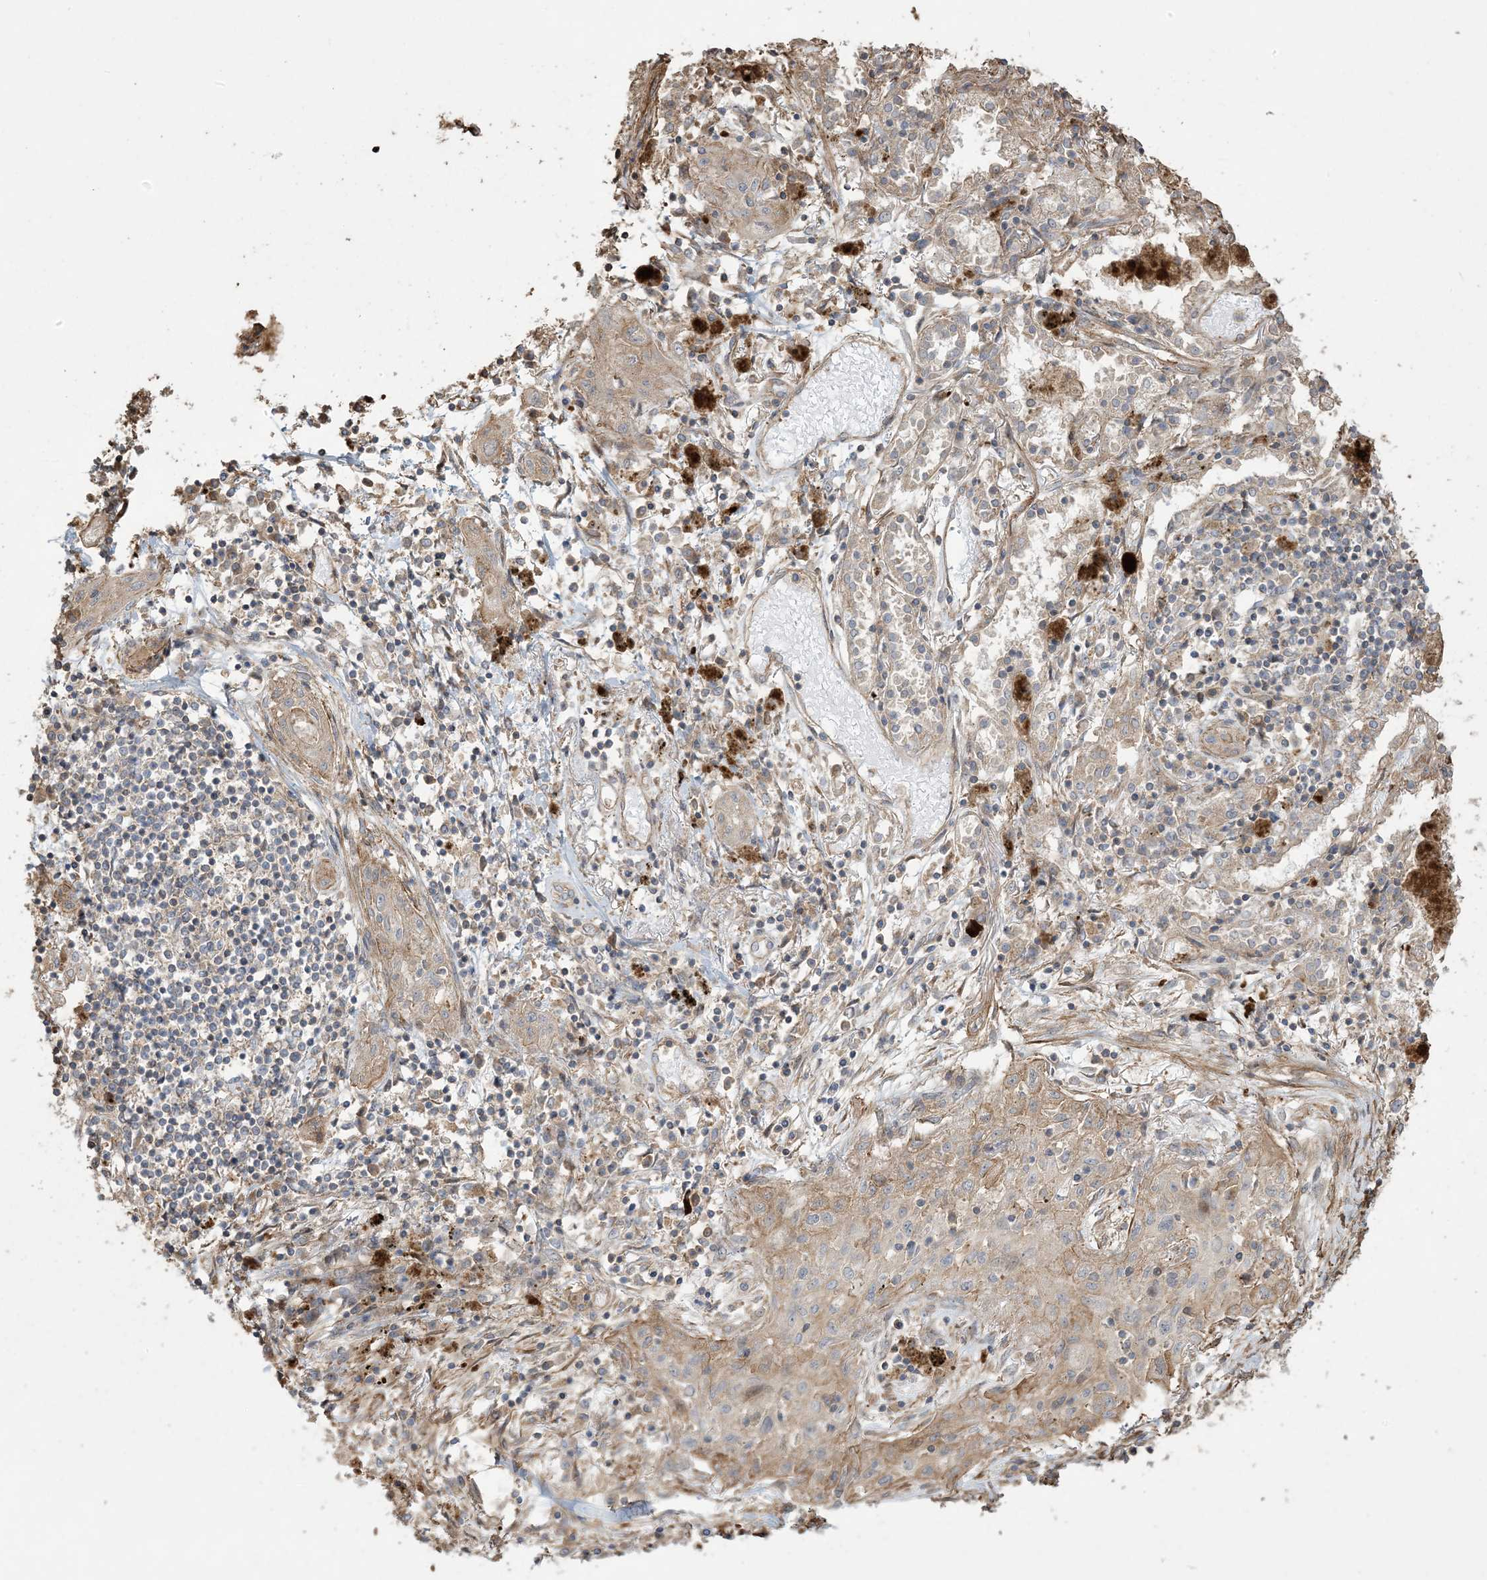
{"staining": {"intensity": "weak", "quantity": ">75%", "location": "cytoplasmic/membranous"}, "tissue": "lung cancer", "cell_type": "Tumor cells", "image_type": "cancer", "snomed": [{"axis": "morphology", "description": "Squamous cell carcinoma, NOS"}, {"axis": "topography", "description": "Lung"}], "caption": "Tumor cells demonstrate weak cytoplasmic/membranous staining in approximately >75% of cells in lung cancer.", "gene": "KLHL18", "patient": {"sex": "female", "age": 47}}